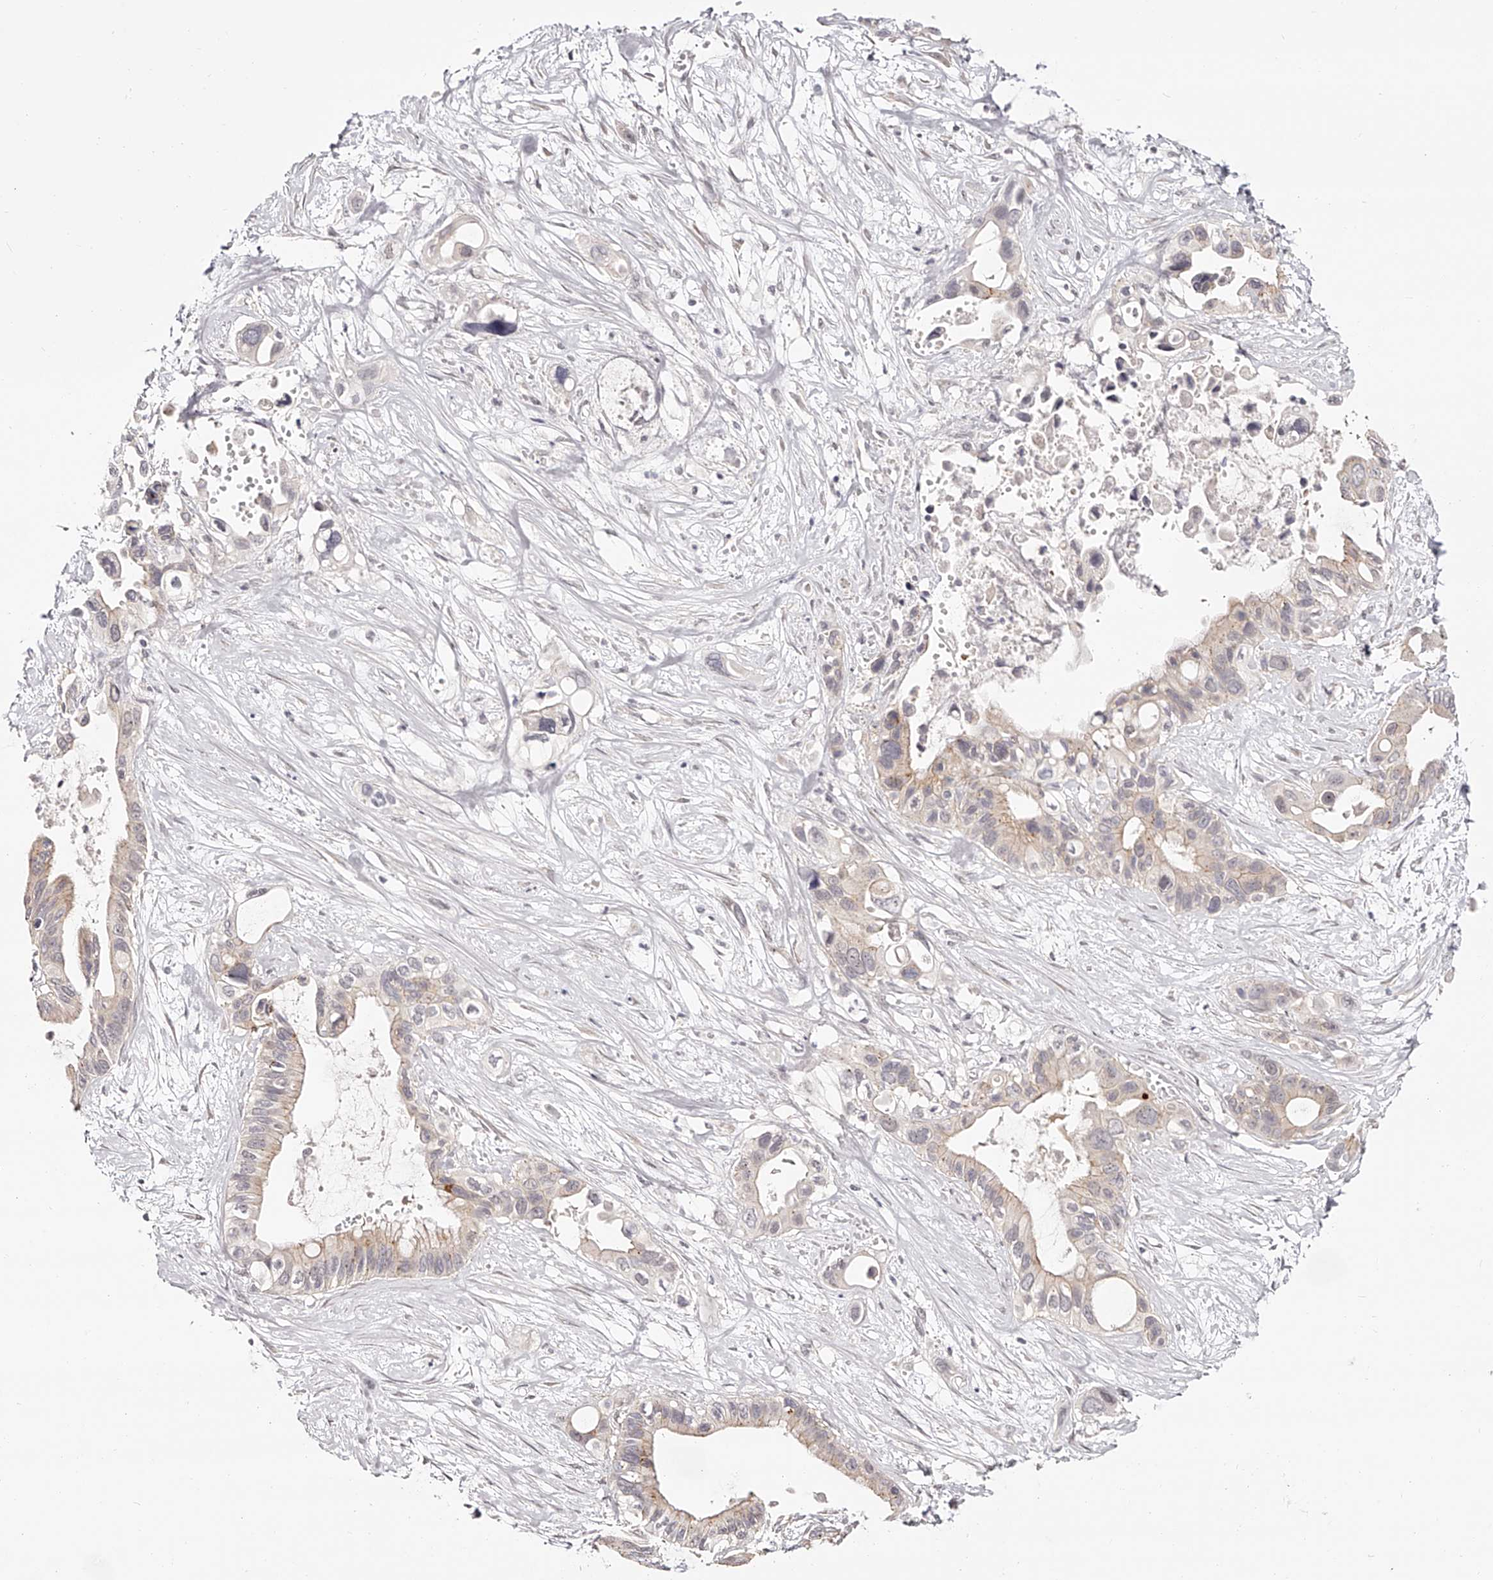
{"staining": {"intensity": "weak", "quantity": "<25%", "location": "cytoplasmic/membranous"}, "tissue": "pancreatic cancer", "cell_type": "Tumor cells", "image_type": "cancer", "snomed": [{"axis": "morphology", "description": "Adenocarcinoma, NOS"}, {"axis": "topography", "description": "Pancreas"}], "caption": "A micrograph of human pancreatic adenocarcinoma is negative for staining in tumor cells.", "gene": "USF3", "patient": {"sex": "male", "age": 66}}